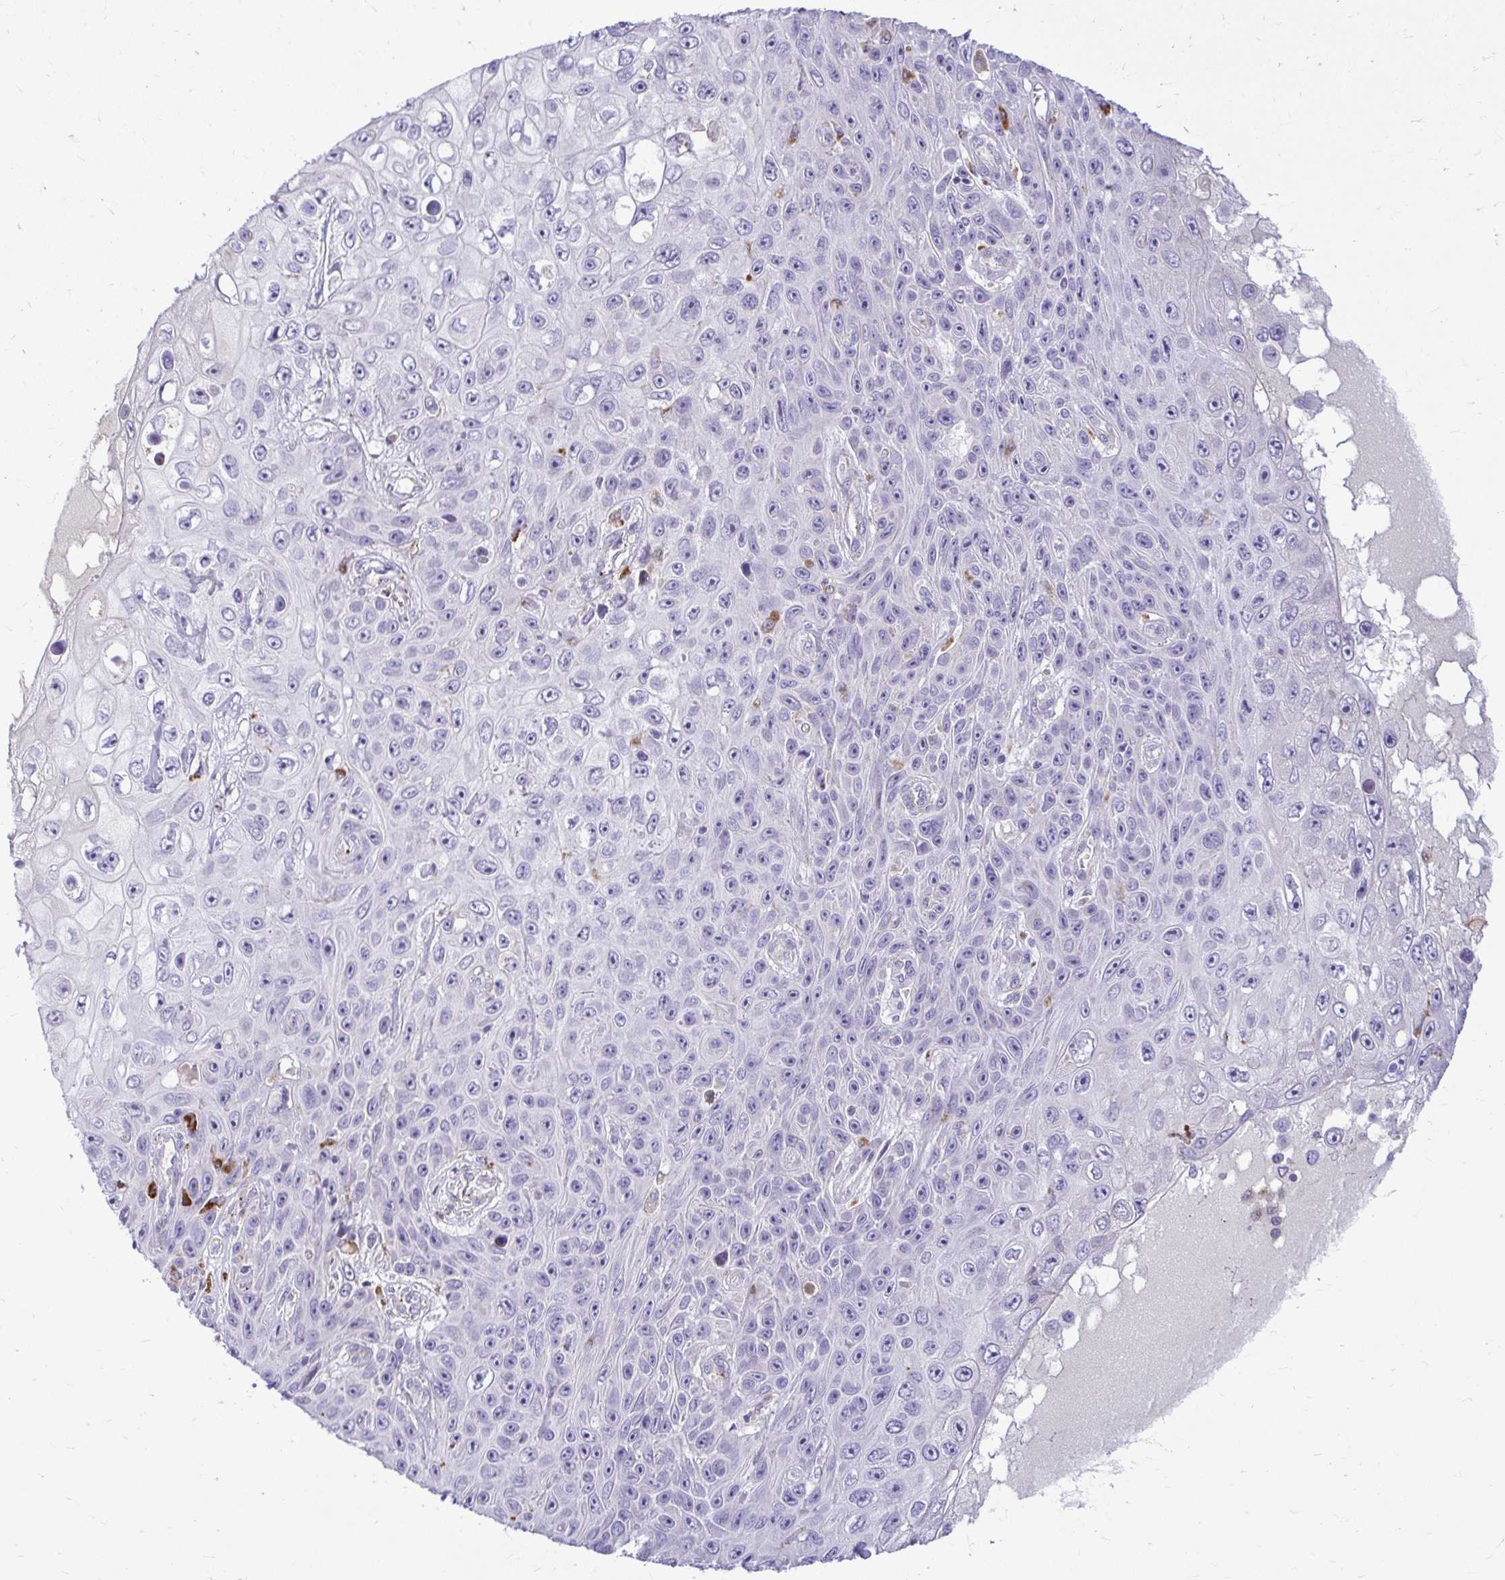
{"staining": {"intensity": "negative", "quantity": "none", "location": "none"}, "tissue": "skin cancer", "cell_type": "Tumor cells", "image_type": "cancer", "snomed": [{"axis": "morphology", "description": "Squamous cell carcinoma, NOS"}, {"axis": "topography", "description": "Skin"}], "caption": "This photomicrograph is of skin cancer stained with IHC to label a protein in brown with the nuclei are counter-stained blue. There is no positivity in tumor cells.", "gene": "PKN3", "patient": {"sex": "male", "age": 82}}